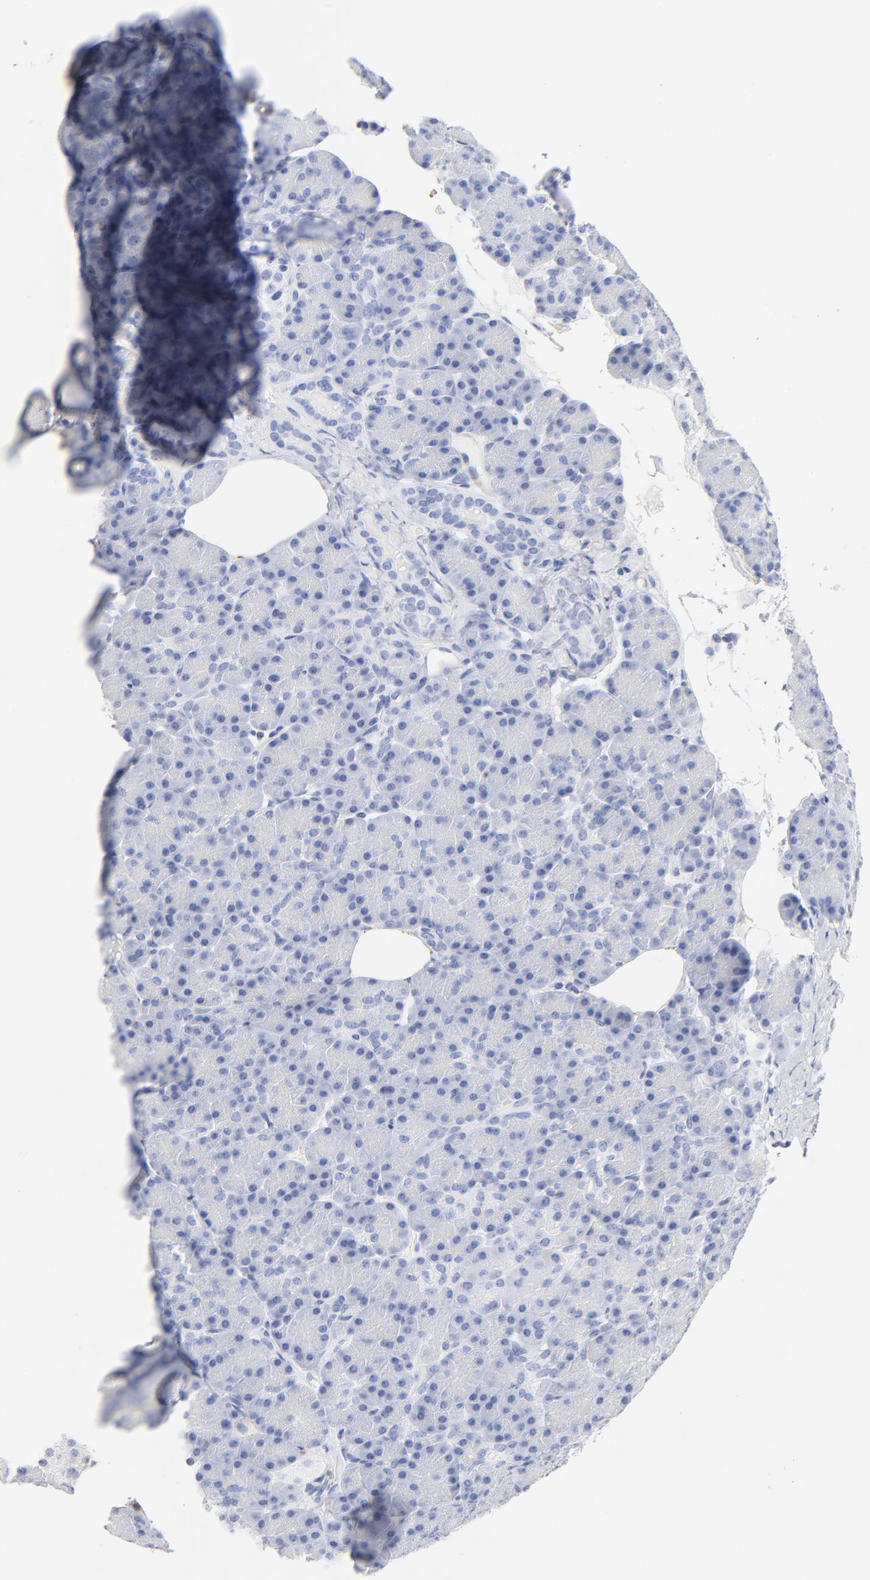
{"staining": {"intensity": "negative", "quantity": "none", "location": "none"}, "tissue": "pancreas", "cell_type": "Exocrine glandular cells", "image_type": "normal", "snomed": [{"axis": "morphology", "description": "Normal tissue, NOS"}, {"axis": "topography", "description": "Pancreas"}], "caption": "The micrograph demonstrates no significant expression in exocrine glandular cells of pancreas.", "gene": "AGTR1", "patient": {"sex": "female", "age": 43}}